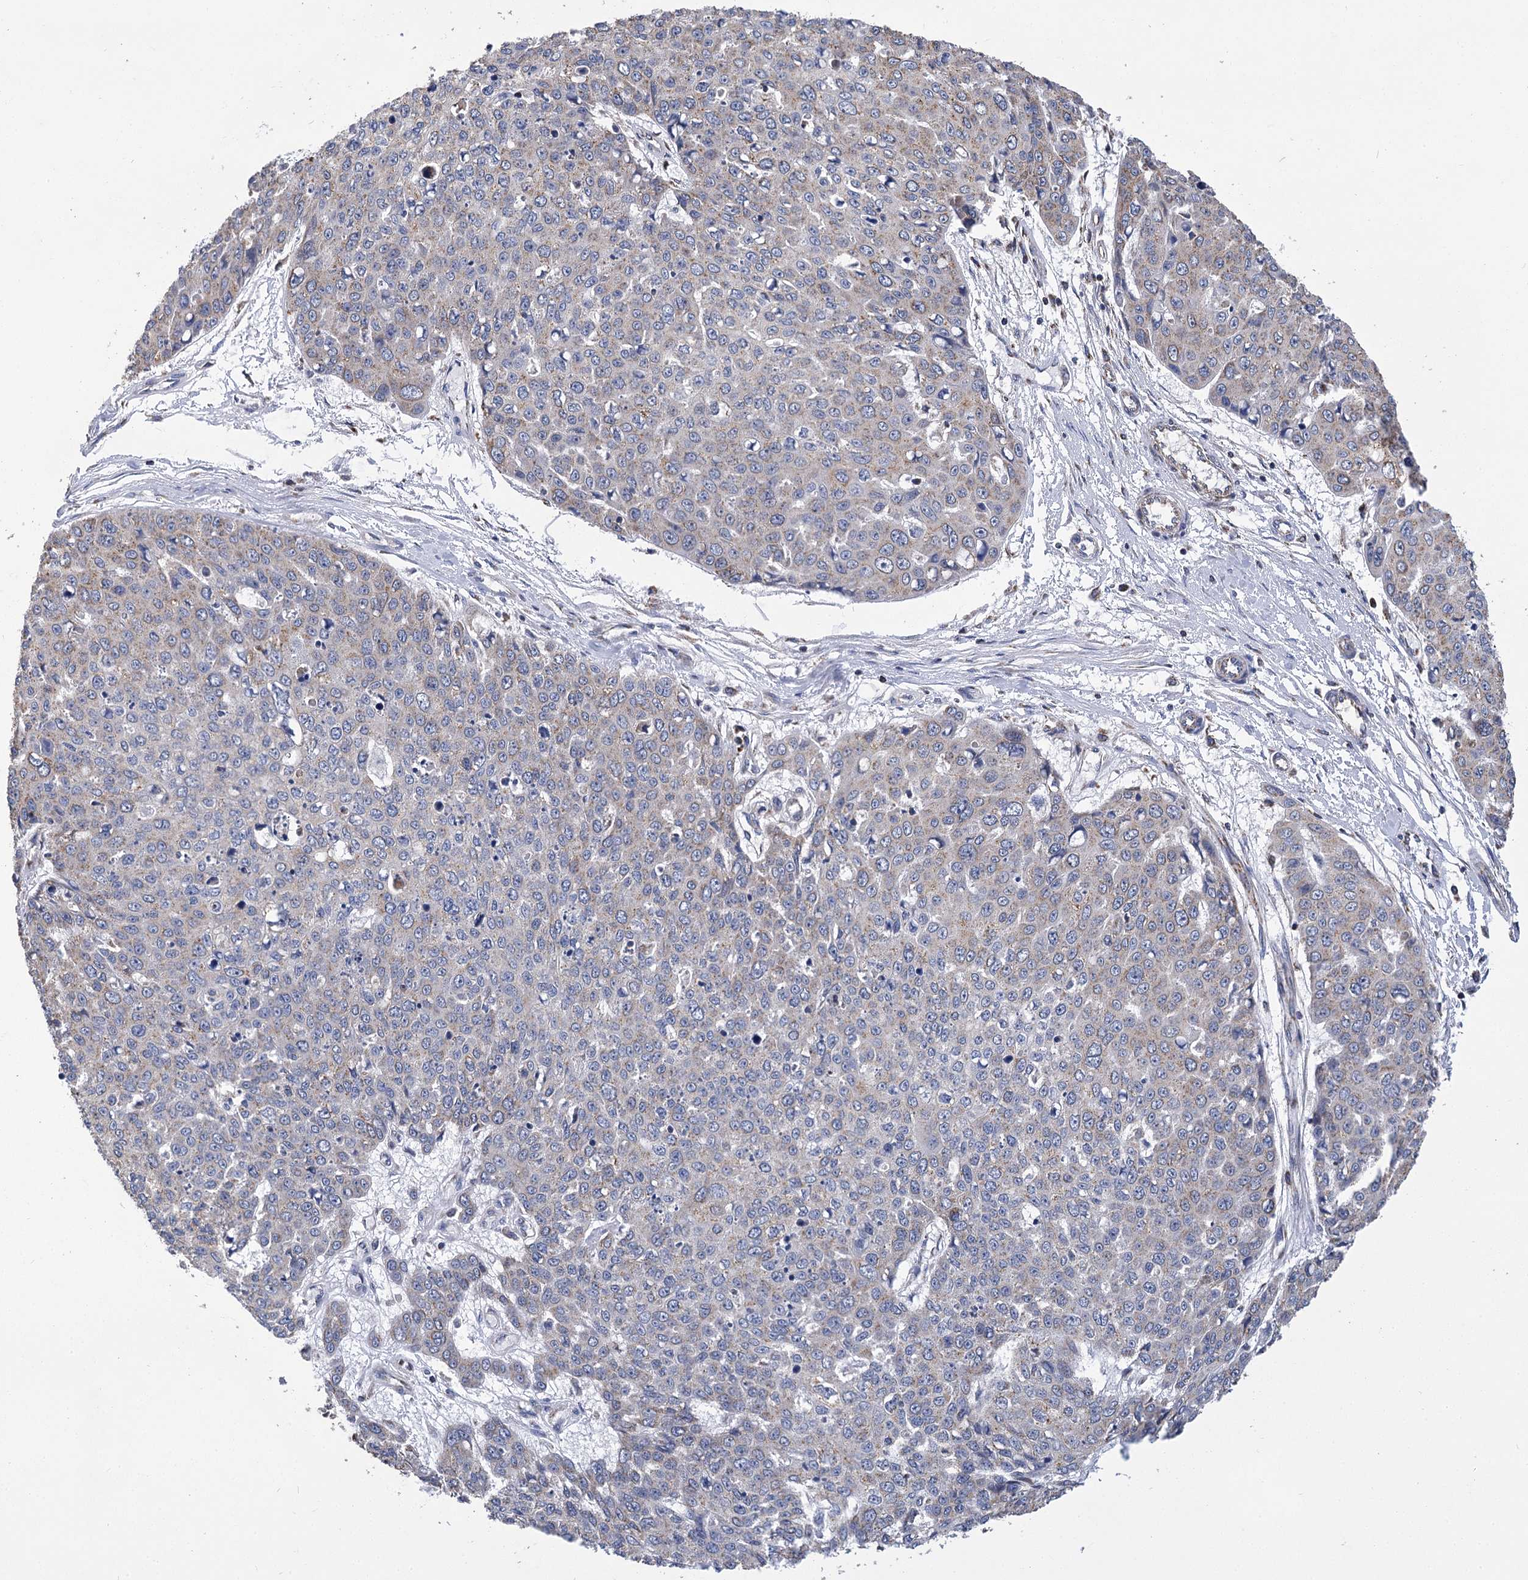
{"staining": {"intensity": "weak", "quantity": "<25%", "location": "cytoplasmic/membranous"}, "tissue": "skin cancer", "cell_type": "Tumor cells", "image_type": "cancer", "snomed": [{"axis": "morphology", "description": "Squamous cell carcinoma, NOS"}, {"axis": "topography", "description": "Skin"}], "caption": "DAB (3,3'-diaminobenzidine) immunohistochemical staining of squamous cell carcinoma (skin) demonstrates no significant positivity in tumor cells.", "gene": "CCDC73", "patient": {"sex": "male", "age": 71}}